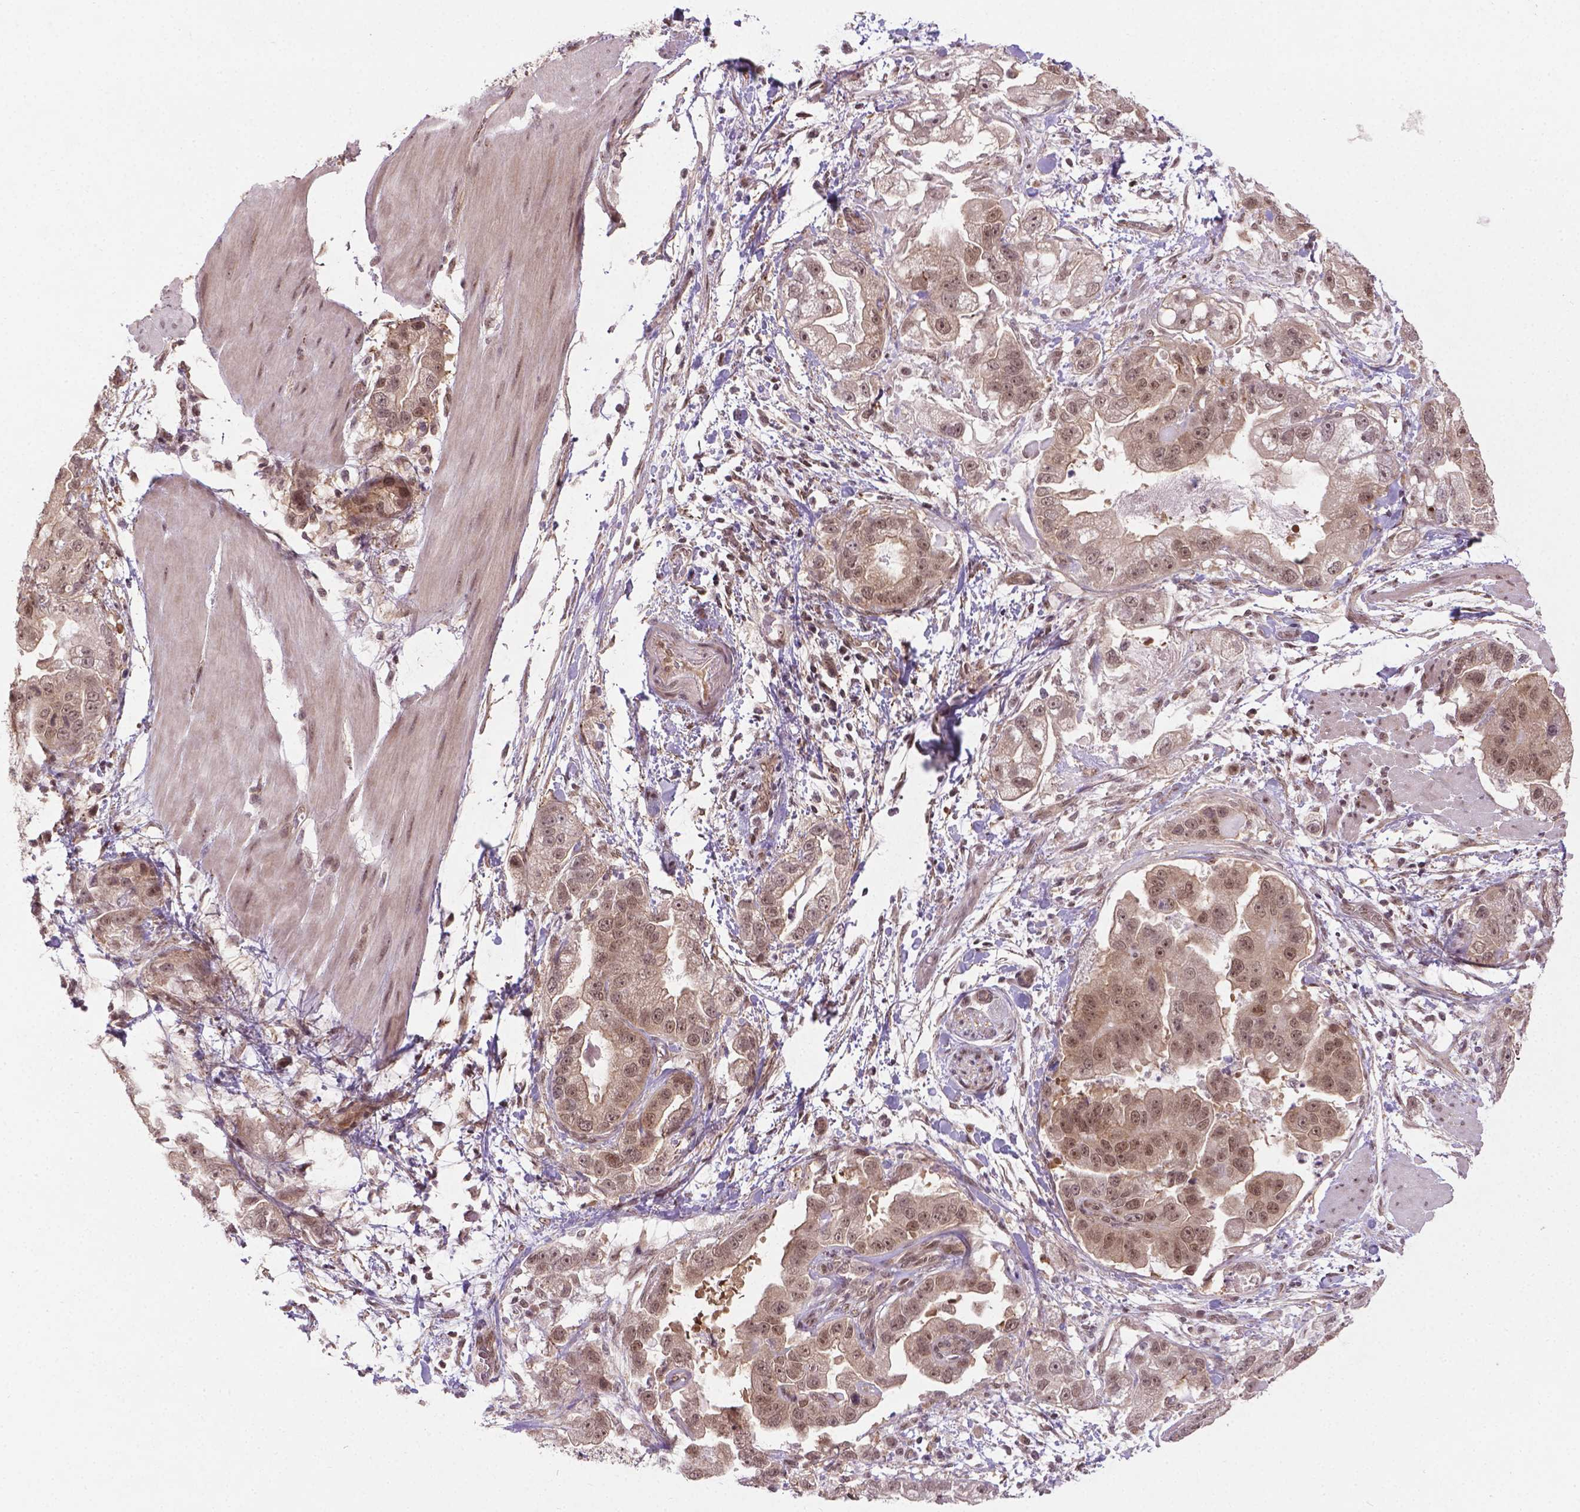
{"staining": {"intensity": "moderate", "quantity": ">75%", "location": "cytoplasmic/membranous,nuclear"}, "tissue": "stomach cancer", "cell_type": "Tumor cells", "image_type": "cancer", "snomed": [{"axis": "morphology", "description": "Adenocarcinoma, NOS"}, {"axis": "topography", "description": "Stomach"}], "caption": "Stomach cancer stained for a protein exhibits moderate cytoplasmic/membranous and nuclear positivity in tumor cells.", "gene": "ANKRD54", "patient": {"sex": "male", "age": 59}}